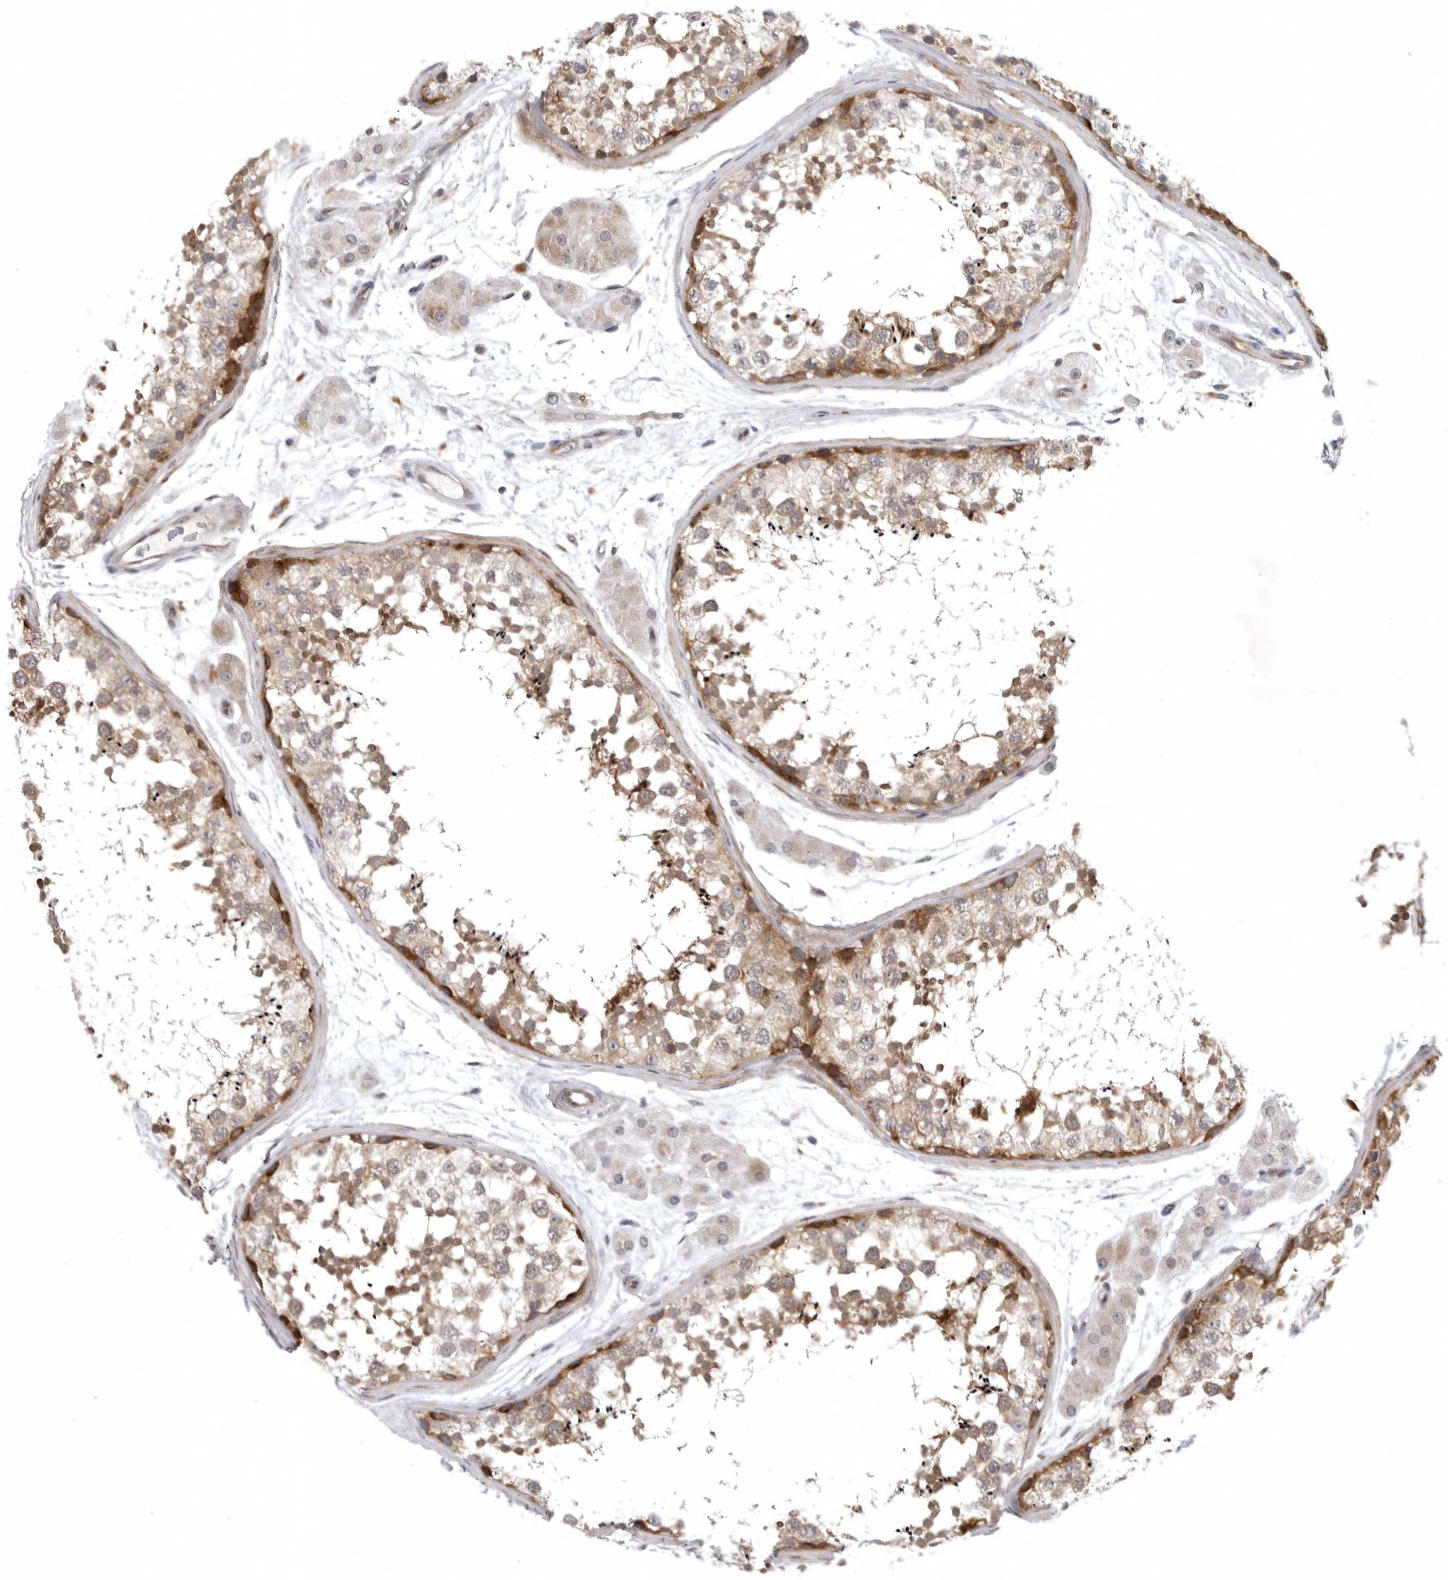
{"staining": {"intensity": "moderate", "quantity": "25%-75%", "location": "cytoplasmic/membranous"}, "tissue": "testis", "cell_type": "Cells in seminiferous ducts", "image_type": "normal", "snomed": [{"axis": "morphology", "description": "Normal tissue, NOS"}, {"axis": "topography", "description": "Testis"}], "caption": "DAB (3,3'-diaminobenzidine) immunohistochemical staining of benign testis displays moderate cytoplasmic/membranous protein positivity in about 25%-75% of cells in seminiferous ducts.", "gene": "CD300LD", "patient": {"sex": "male", "age": 56}}